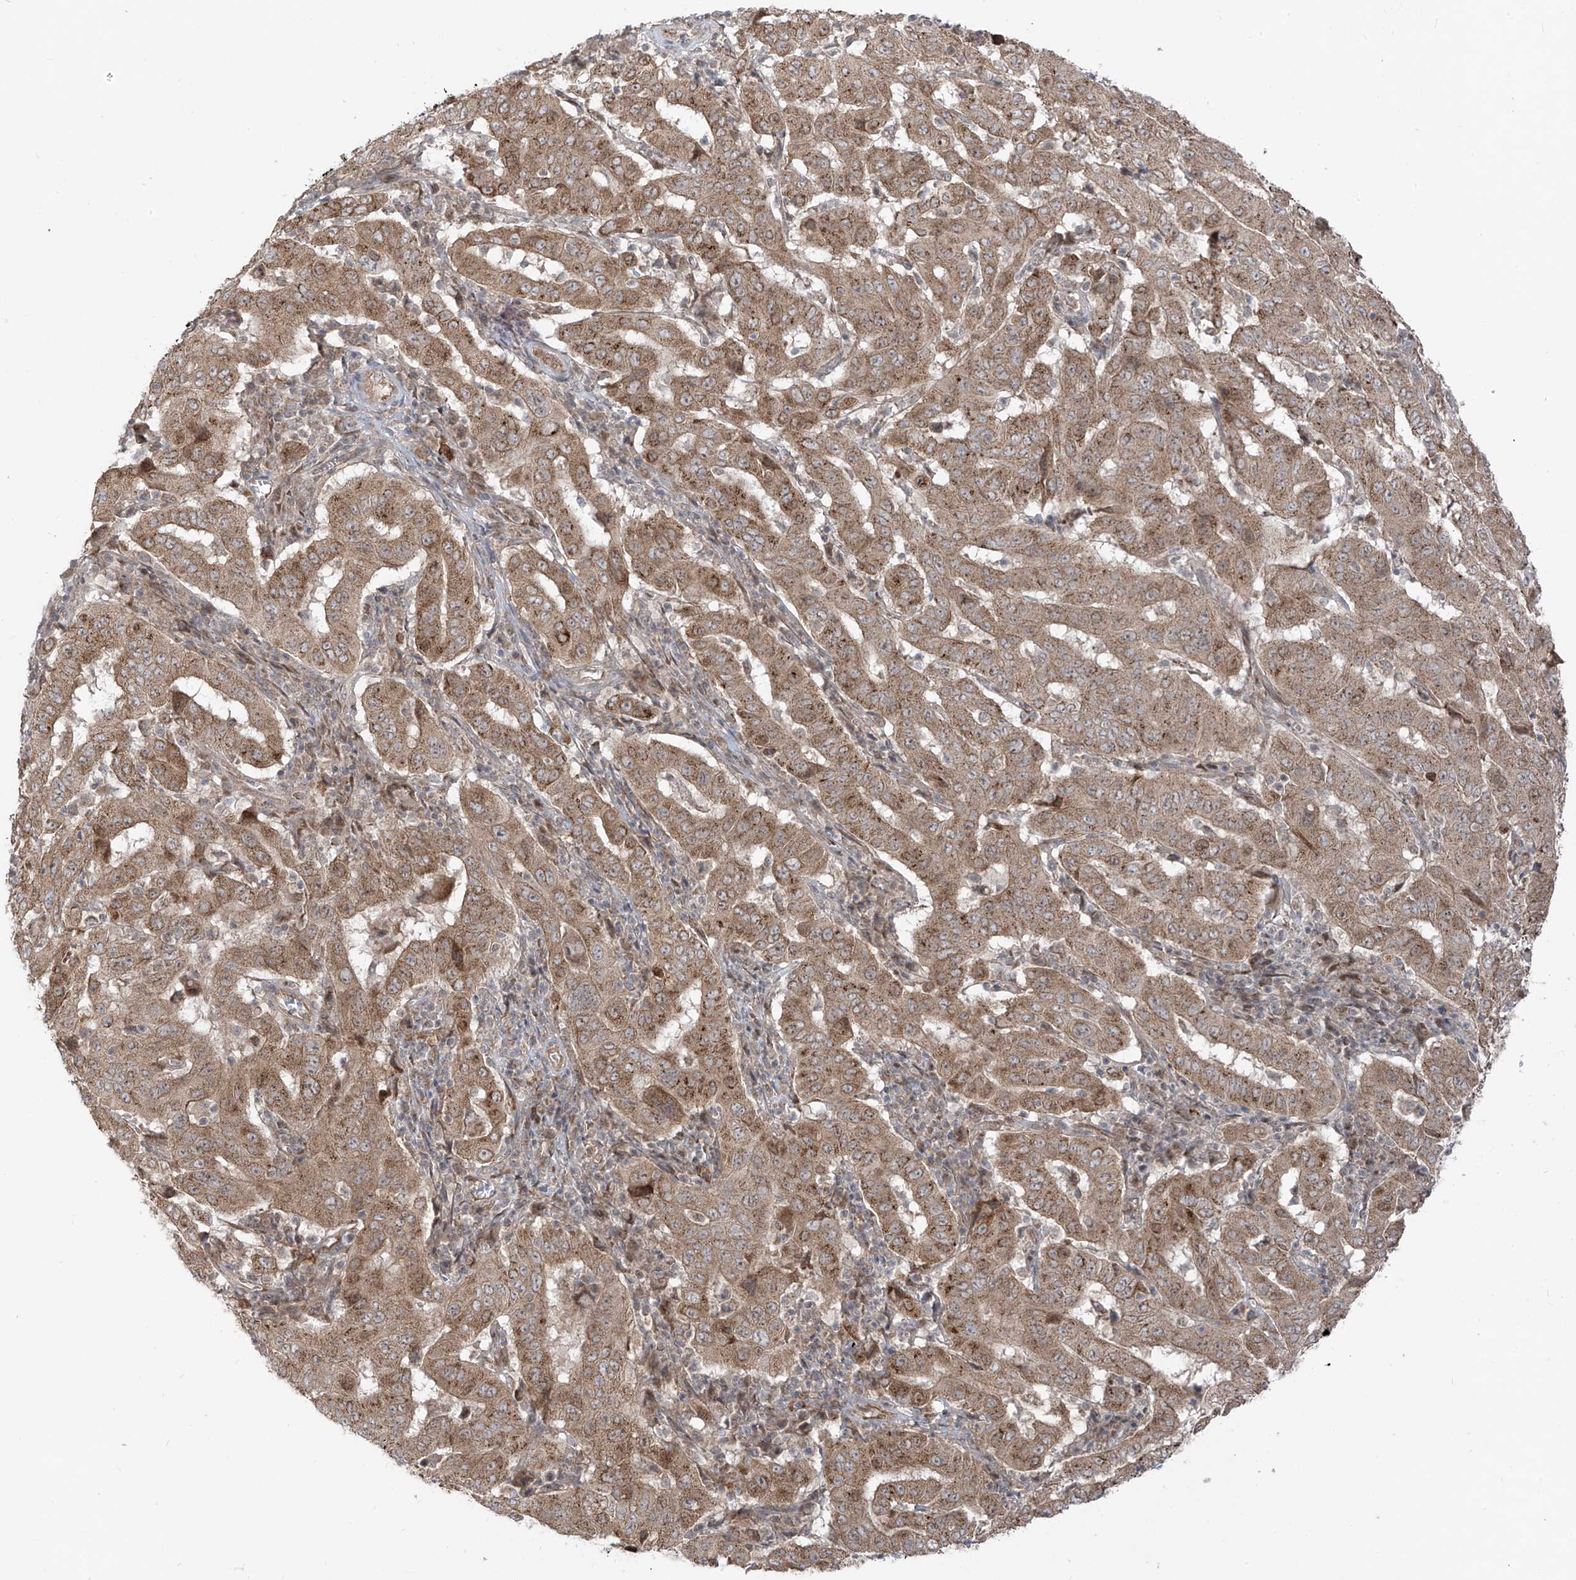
{"staining": {"intensity": "moderate", "quantity": ">75%", "location": "cytoplasmic/membranous"}, "tissue": "pancreatic cancer", "cell_type": "Tumor cells", "image_type": "cancer", "snomed": [{"axis": "morphology", "description": "Adenocarcinoma, NOS"}, {"axis": "topography", "description": "Pancreas"}], "caption": "A photomicrograph of human pancreatic cancer stained for a protein displays moderate cytoplasmic/membranous brown staining in tumor cells.", "gene": "PDE11A", "patient": {"sex": "male", "age": 63}}